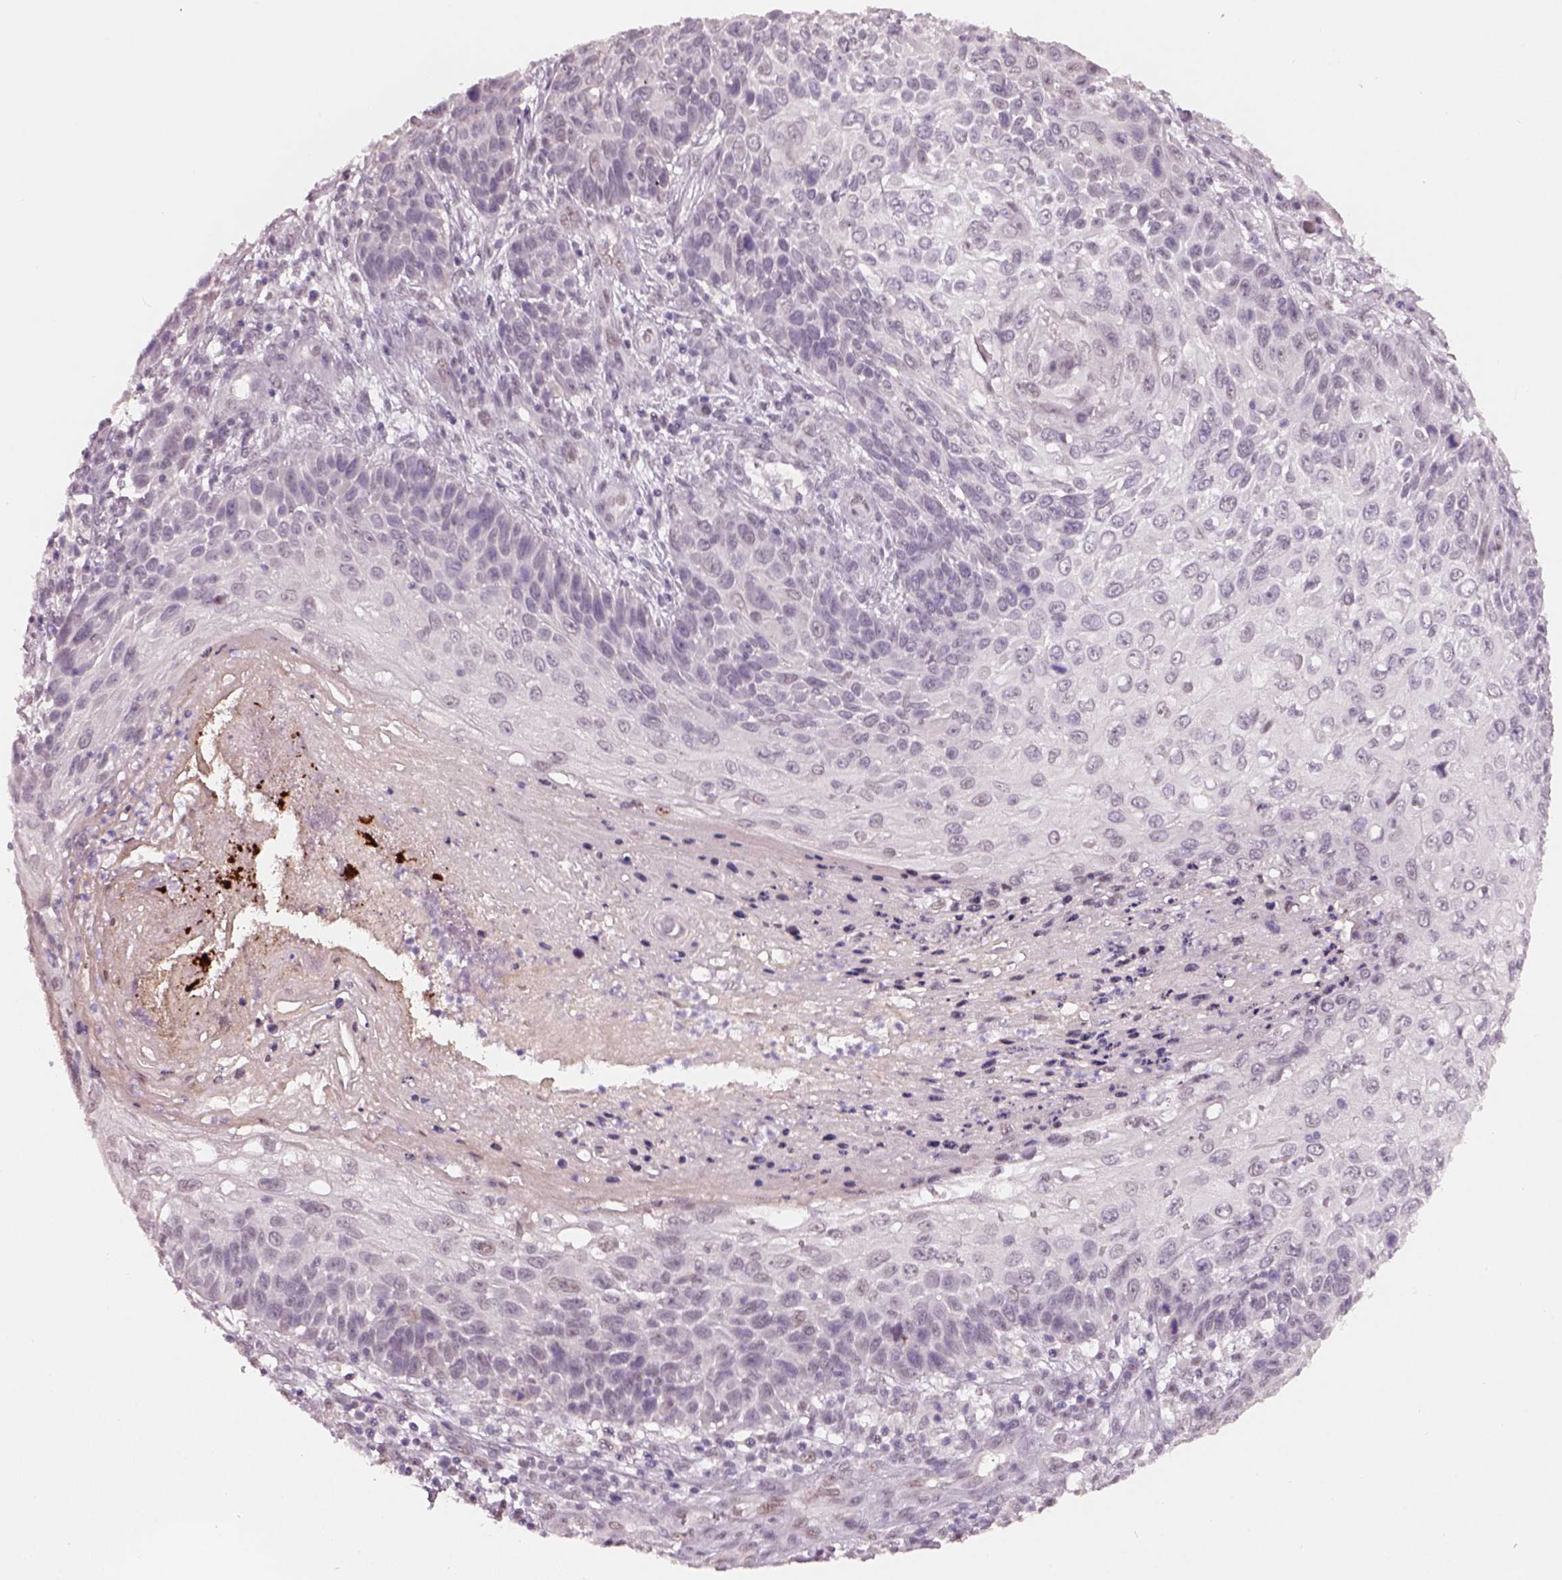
{"staining": {"intensity": "negative", "quantity": "none", "location": "none"}, "tissue": "skin cancer", "cell_type": "Tumor cells", "image_type": "cancer", "snomed": [{"axis": "morphology", "description": "Squamous cell carcinoma, NOS"}, {"axis": "topography", "description": "Skin"}], "caption": "IHC of human skin squamous cell carcinoma shows no staining in tumor cells. (DAB immunohistochemistry (IHC) with hematoxylin counter stain).", "gene": "NAT8", "patient": {"sex": "male", "age": 92}}